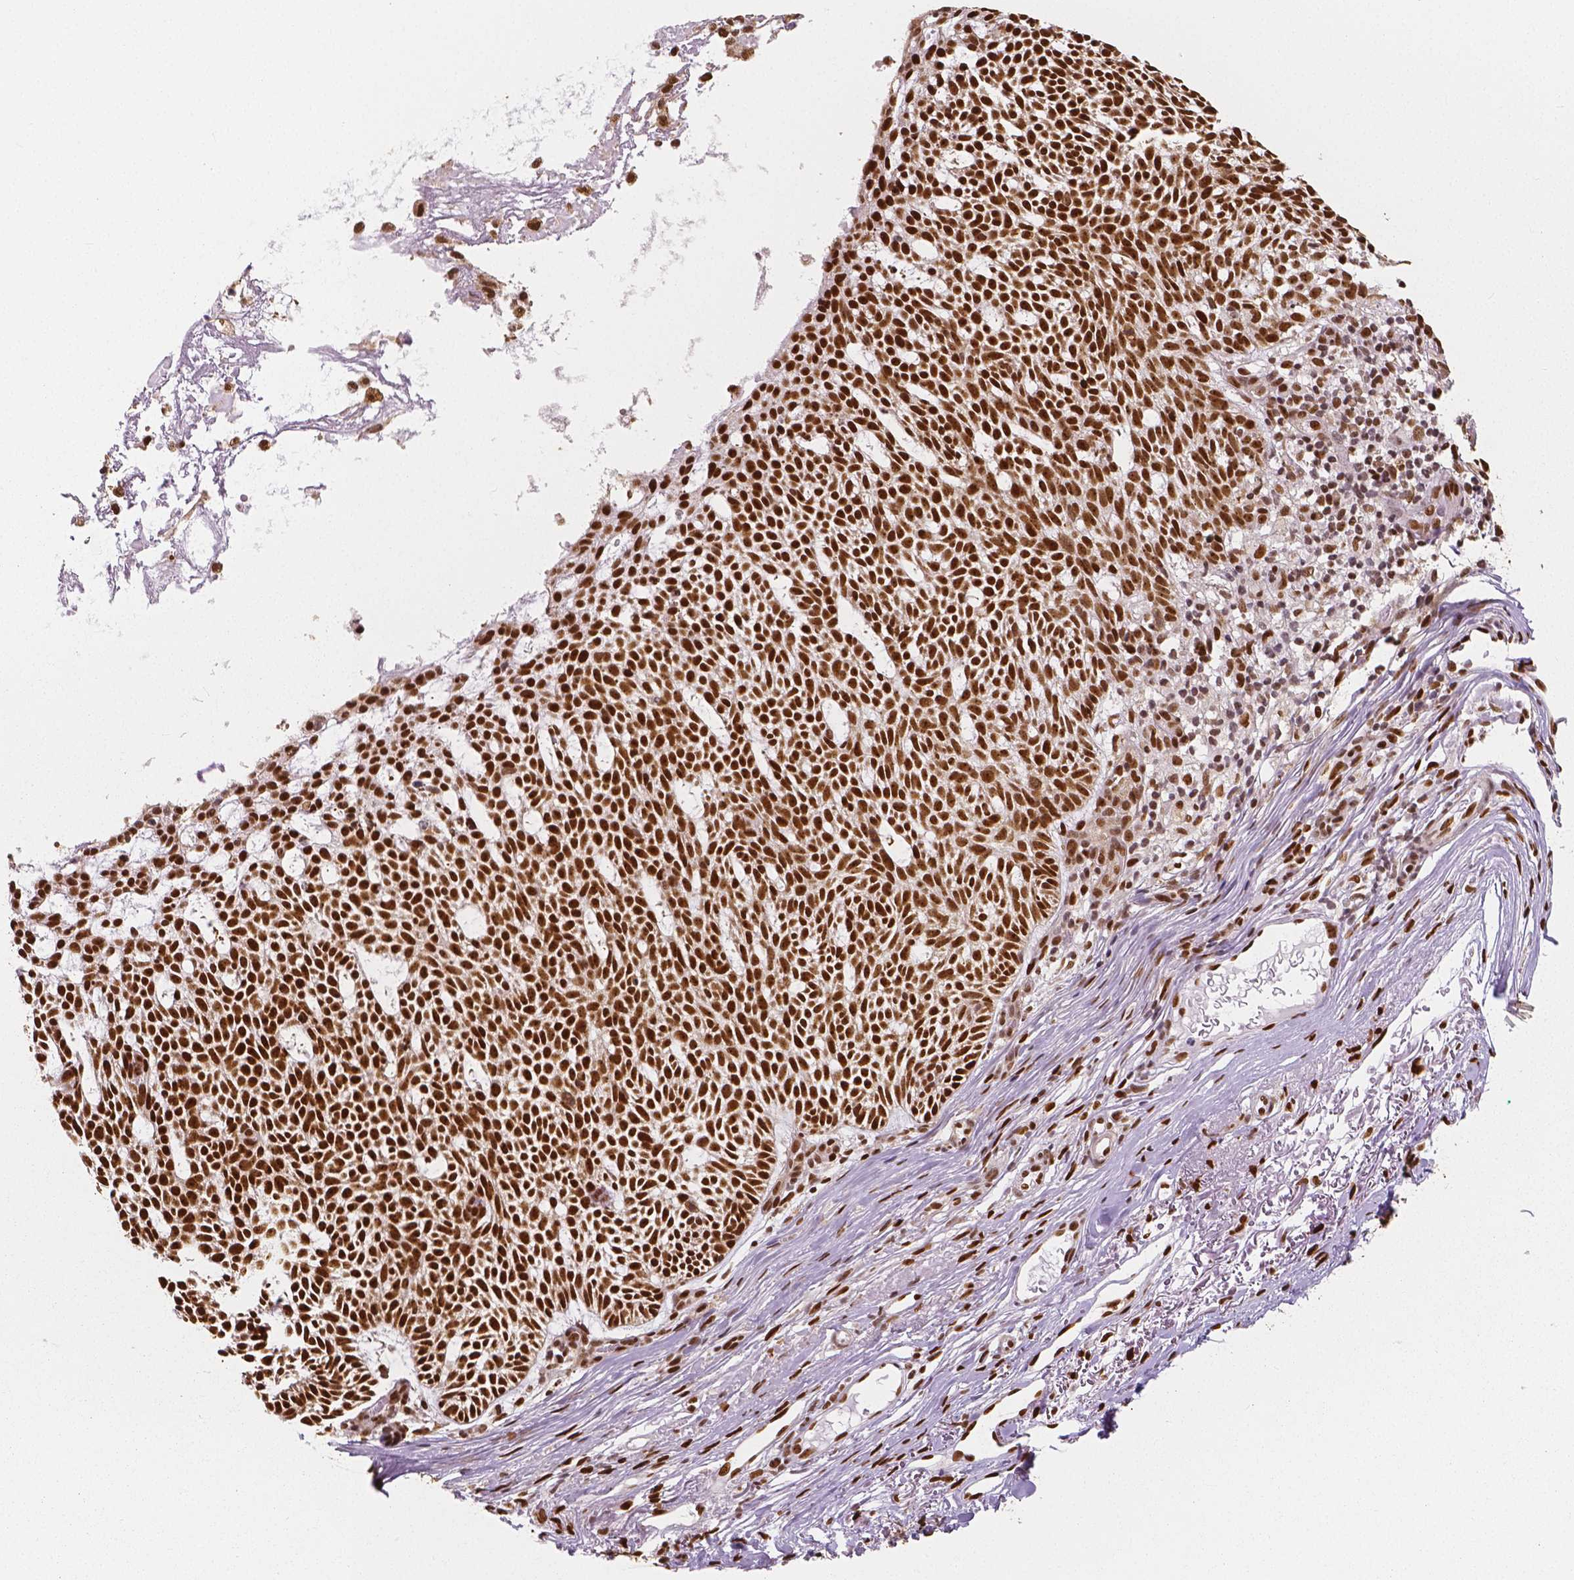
{"staining": {"intensity": "strong", "quantity": ">75%", "location": "nuclear"}, "tissue": "skin cancer", "cell_type": "Tumor cells", "image_type": "cancer", "snomed": [{"axis": "morphology", "description": "Normal tissue, NOS"}, {"axis": "morphology", "description": "Basal cell carcinoma"}, {"axis": "topography", "description": "Skin"}], "caption": "A brown stain shows strong nuclear expression of a protein in skin cancer tumor cells.", "gene": "NUCKS1", "patient": {"sex": "male", "age": 68}}